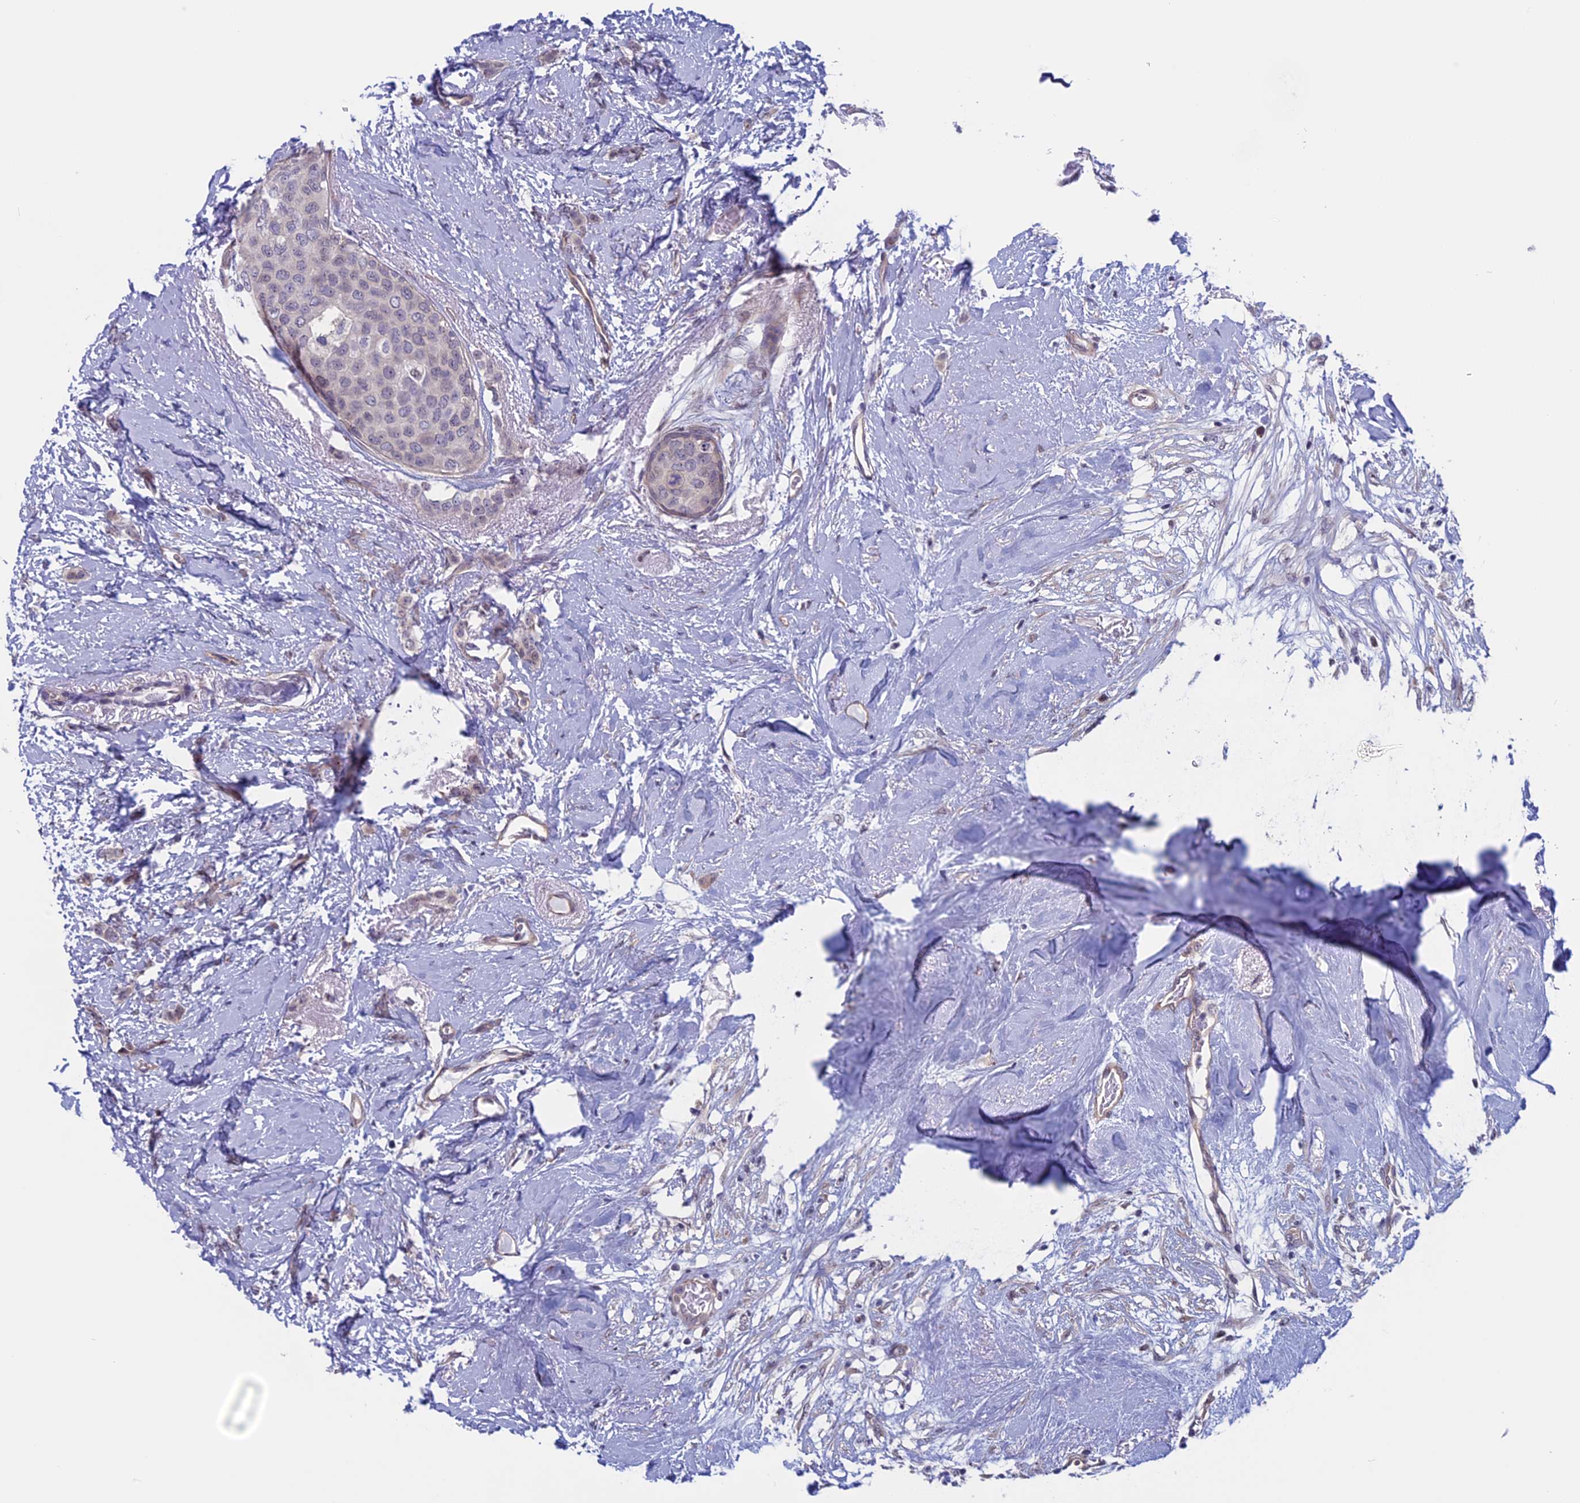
{"staining": {"intensity": "weak", "quantity": "25%-75%", "location": "nuclear"}, "tissue": "breast cancer", "cell_type": "Tumor cells", "image_type": "cancer", "snomed": [{"axis": "morphology", "description": "Duct carcinoma"}, {"axis": "topography", "description": "Breast"}], "caption": "A high-resolution micrograph shows immunohistochemistry (IHC) staining of breast cancer (invasive ductal carcinoma), which exhibits weak nuclear expression in about 25%-75% of tumor cells.", "gene": "SLC1A6", "patient": {"sex": "female", "age": 72}}